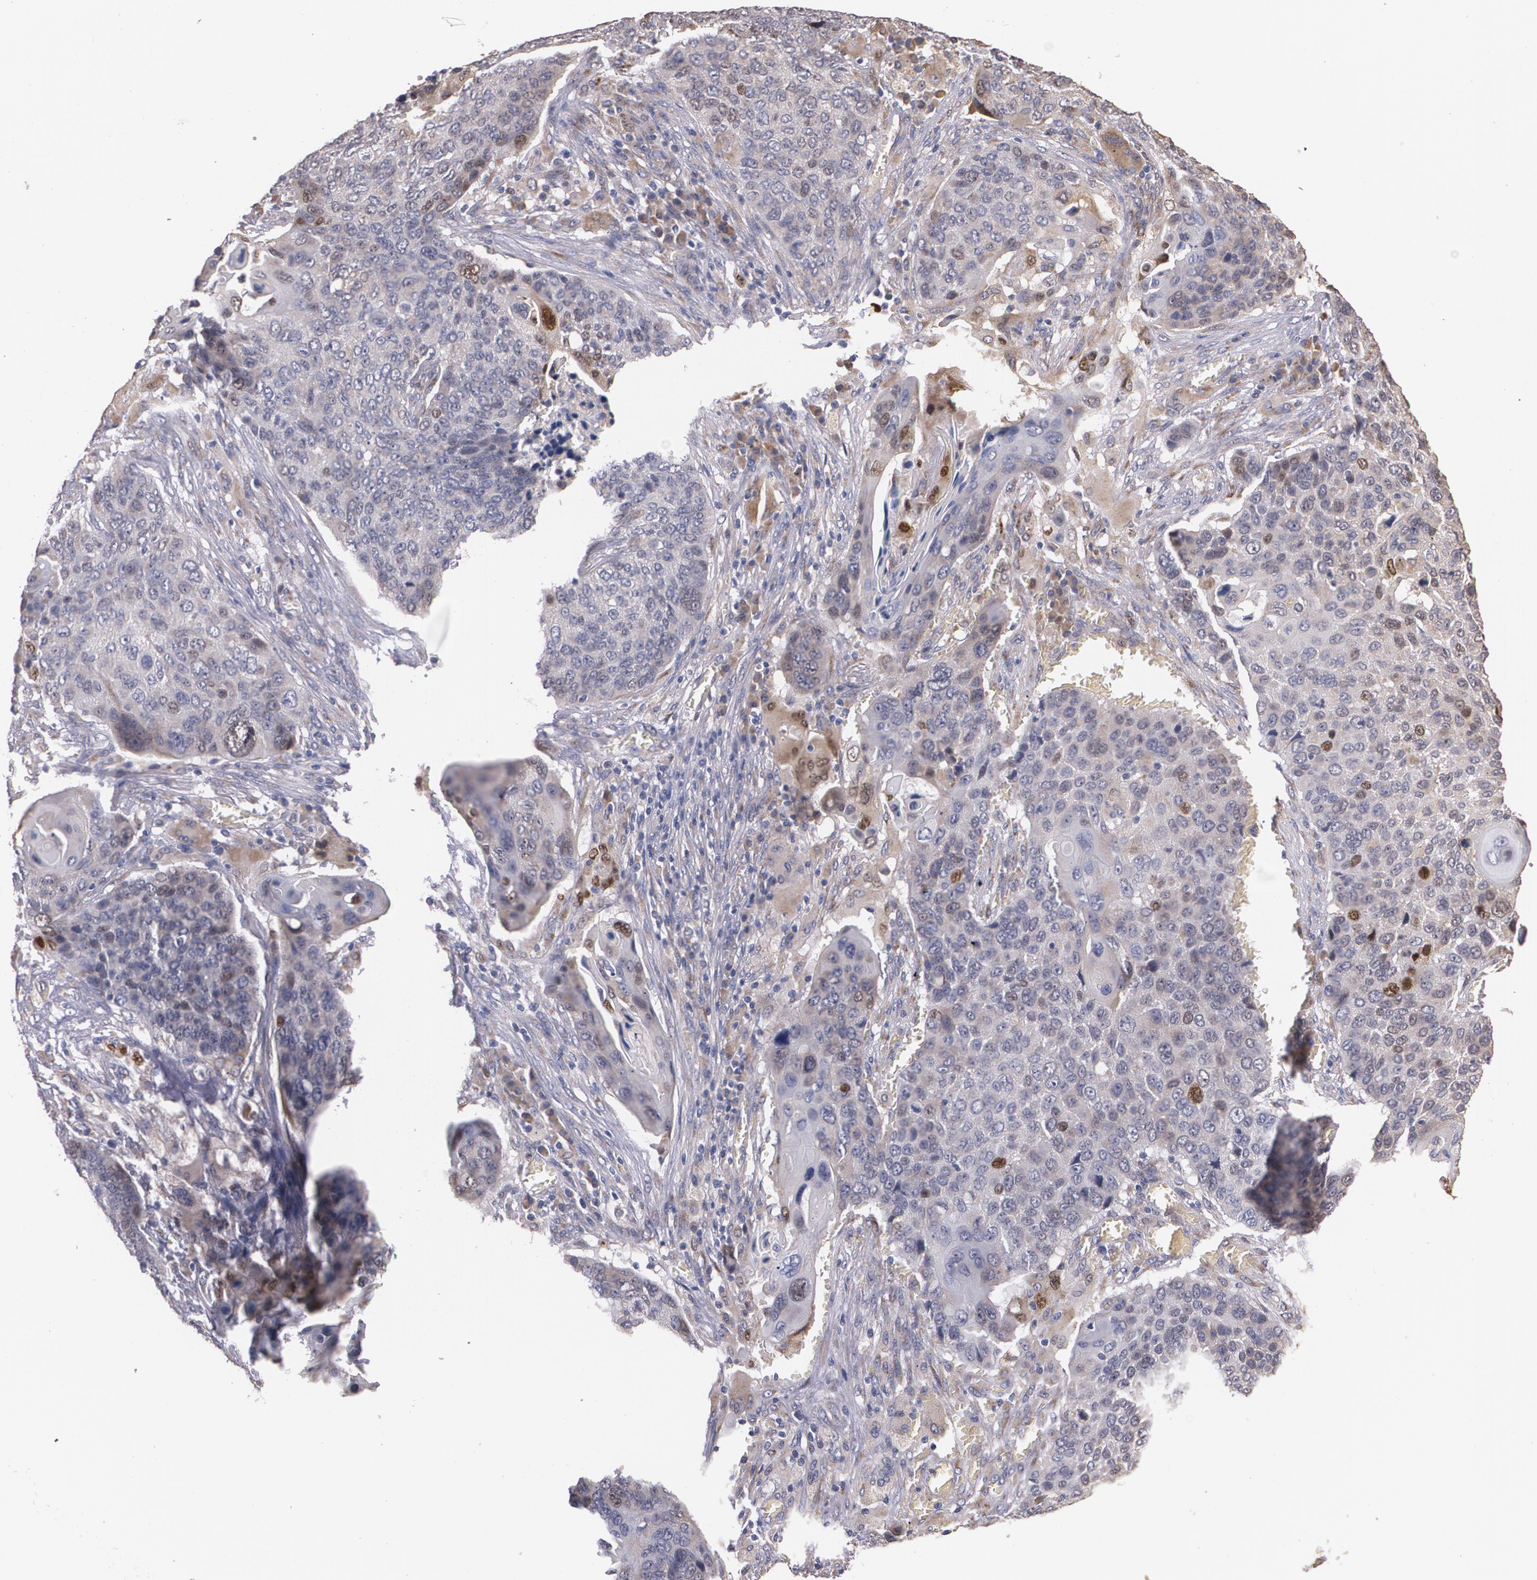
{"staining": {"intensity": "weak", "quantity": "25%-75%", "location": "cytoplasmic/membranous,nuclear"}, "tissue": "lung cancer", "cell_type": "Tumor cells", "image_type": "cancer", "snomed": [{"axis": "morphology", "description": "Squamous cell carcinoma, NOS"}, {"axis": "topography", "description": "Lung"}], "caption": "The micrograph reveals a brown stain indicating the presence of a protein in the cytoplasmic/membranous and nuclear of tumor cells in lung cancer (squamous cell carcinoma).", "gene": "ATF3", "patient": {"sex": "male", "age": 68}}